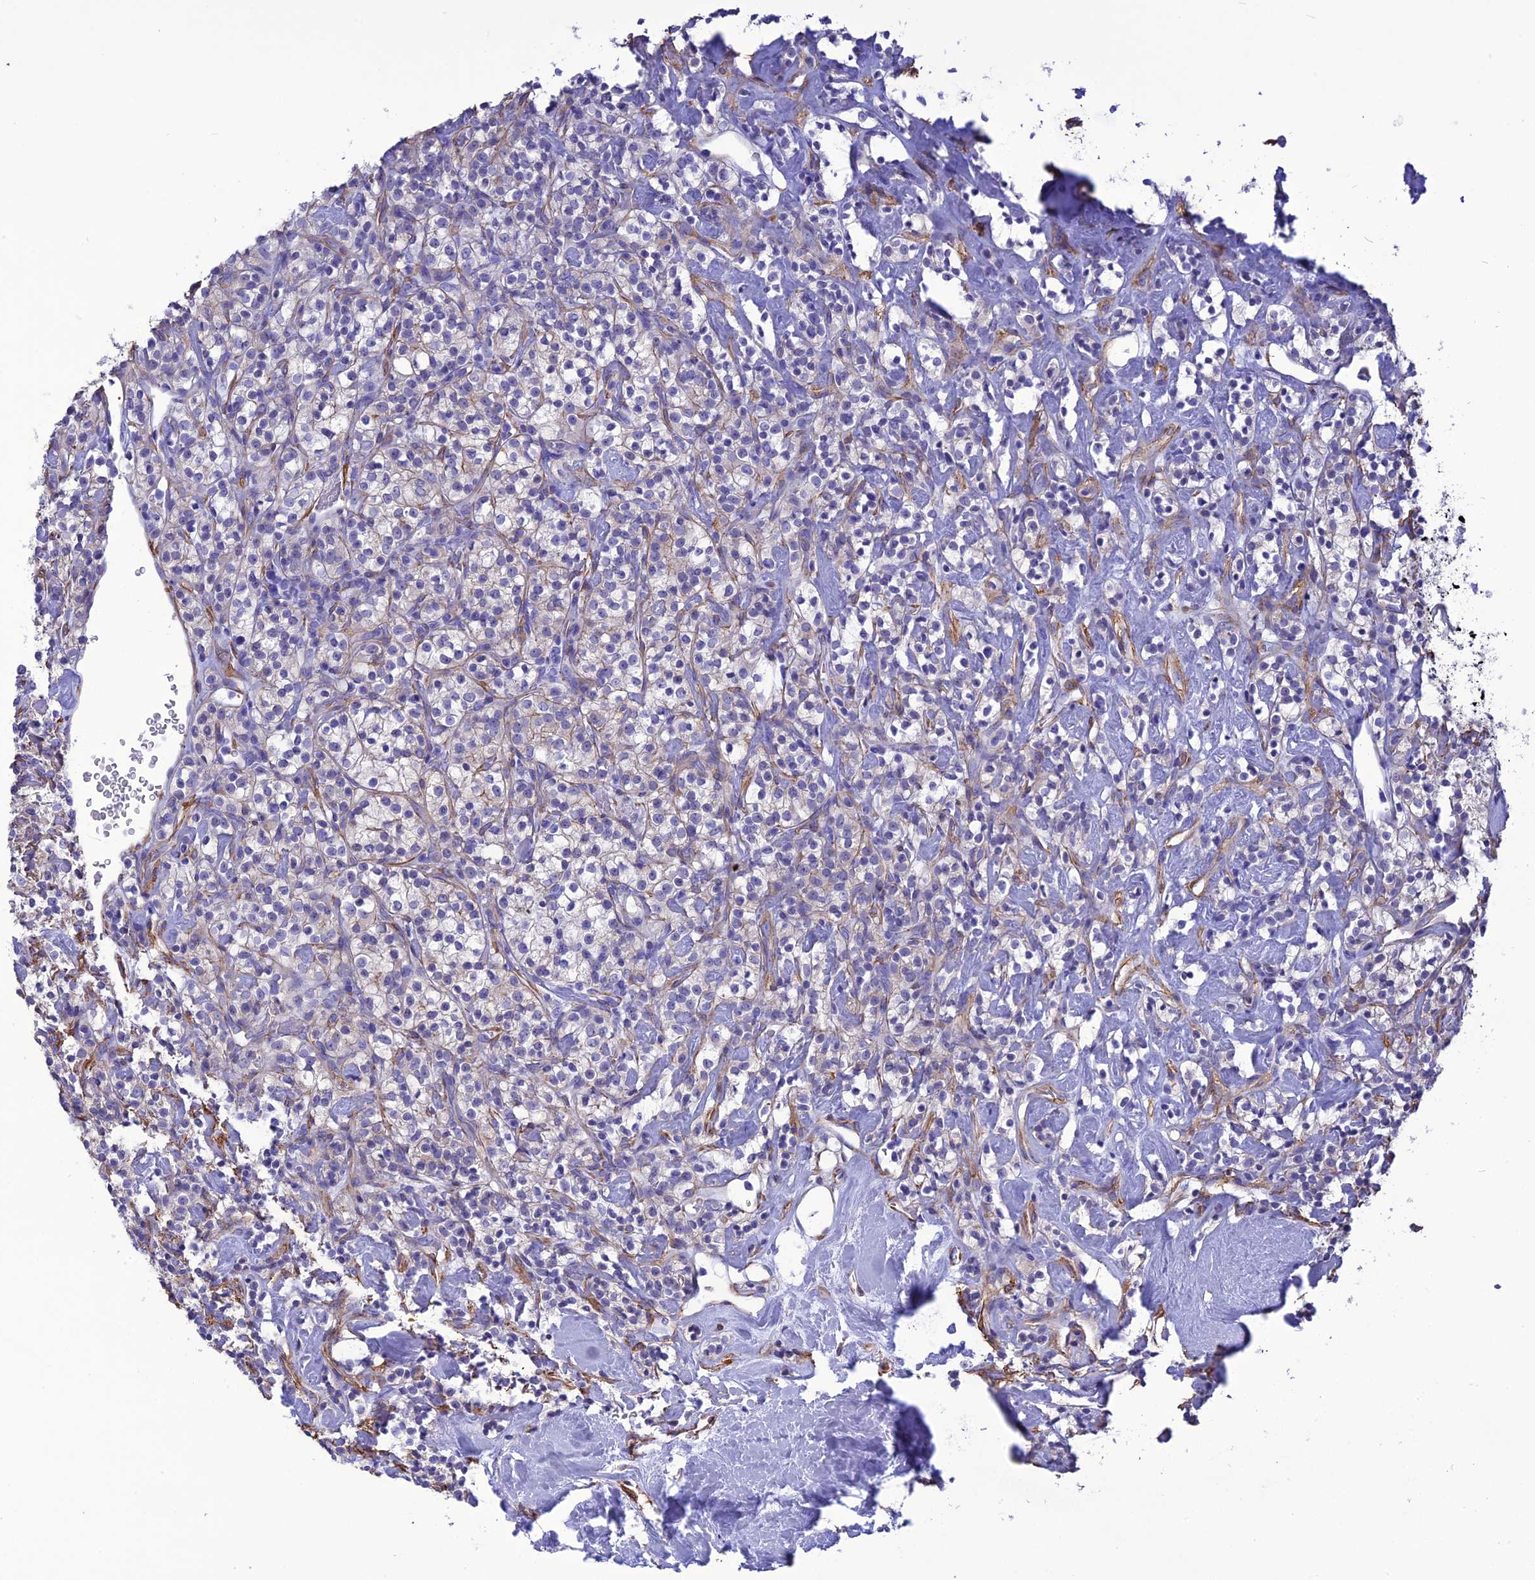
{"staining": {"intensity": "negative", "quantity": "none", "location": "none"}, "tissue": "renal cancer", "cell_type": "Tumor cells", "image_type": "cancer", "snomed": [{"axis": "morphology", "description": "Adenocarcinoma, NOS"}, {"axis": "topography", "description": "Kidney"}], "caption": "Tumor cells are negative for brown protein staining in renal cancer (adenocarcinoma).", "gene": "NKD1", "patient": {"sex": "male", "age": 77}}